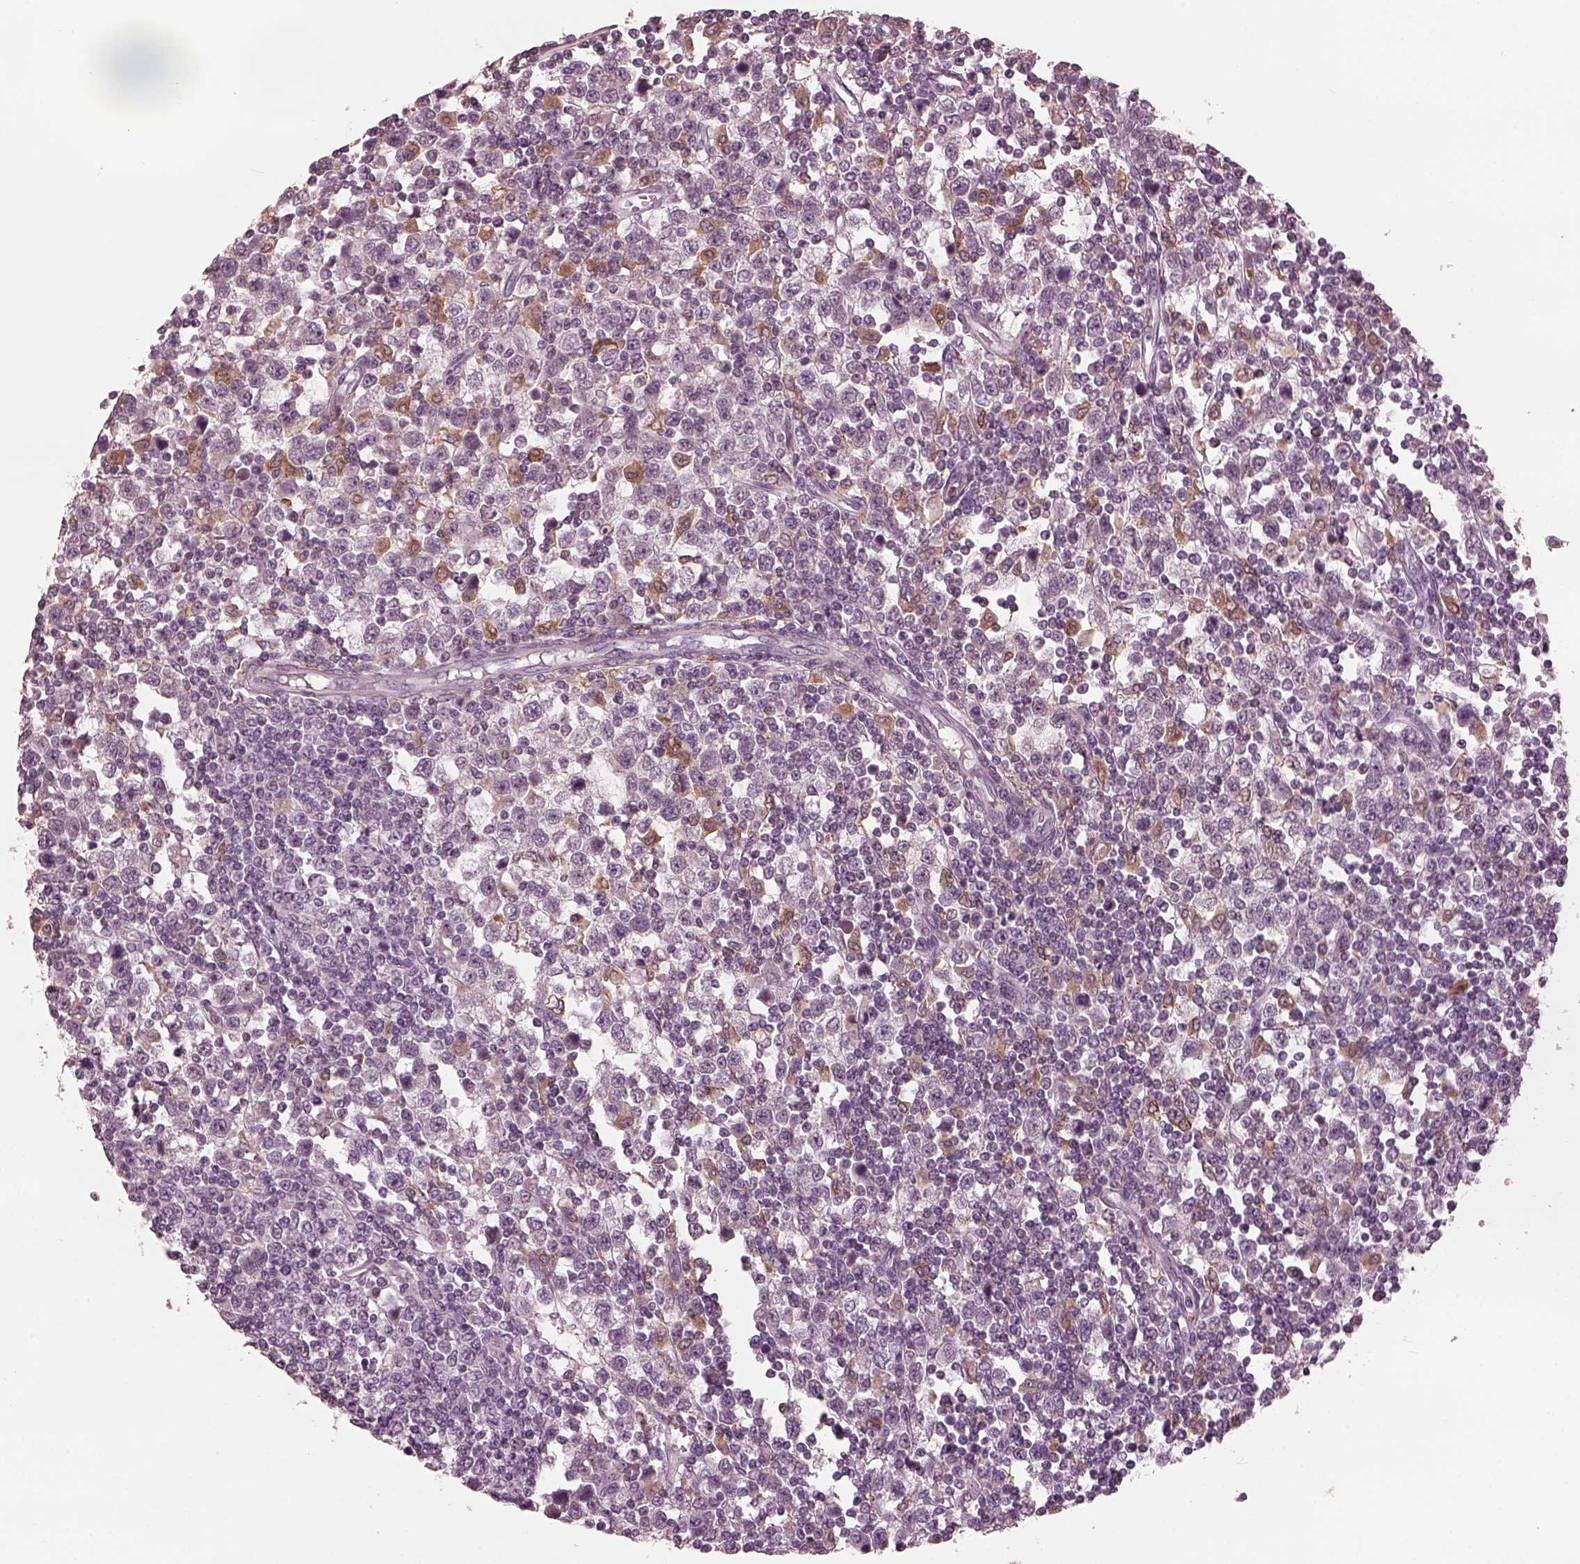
{"staining": {"intensity": "negative", "quantity": "none", "location": "none"}, "tissue": "testis cancer", "cell_type": "Tumor cells", "image_type": "cancer", "snomed": [{"axis": "morphology", "description": "Seminoma, NOS"}, {"axis": "topography", "description": "Testis"}], "caption": "Immunohistochemistry photomicrograph of neoplastic tissue: testis cancer (seminoma) stained with DAB shows no significant protein expression in tumor cells.", "gene": "PSTPIP2", "patient": {"sex": "male", "age": 34}}